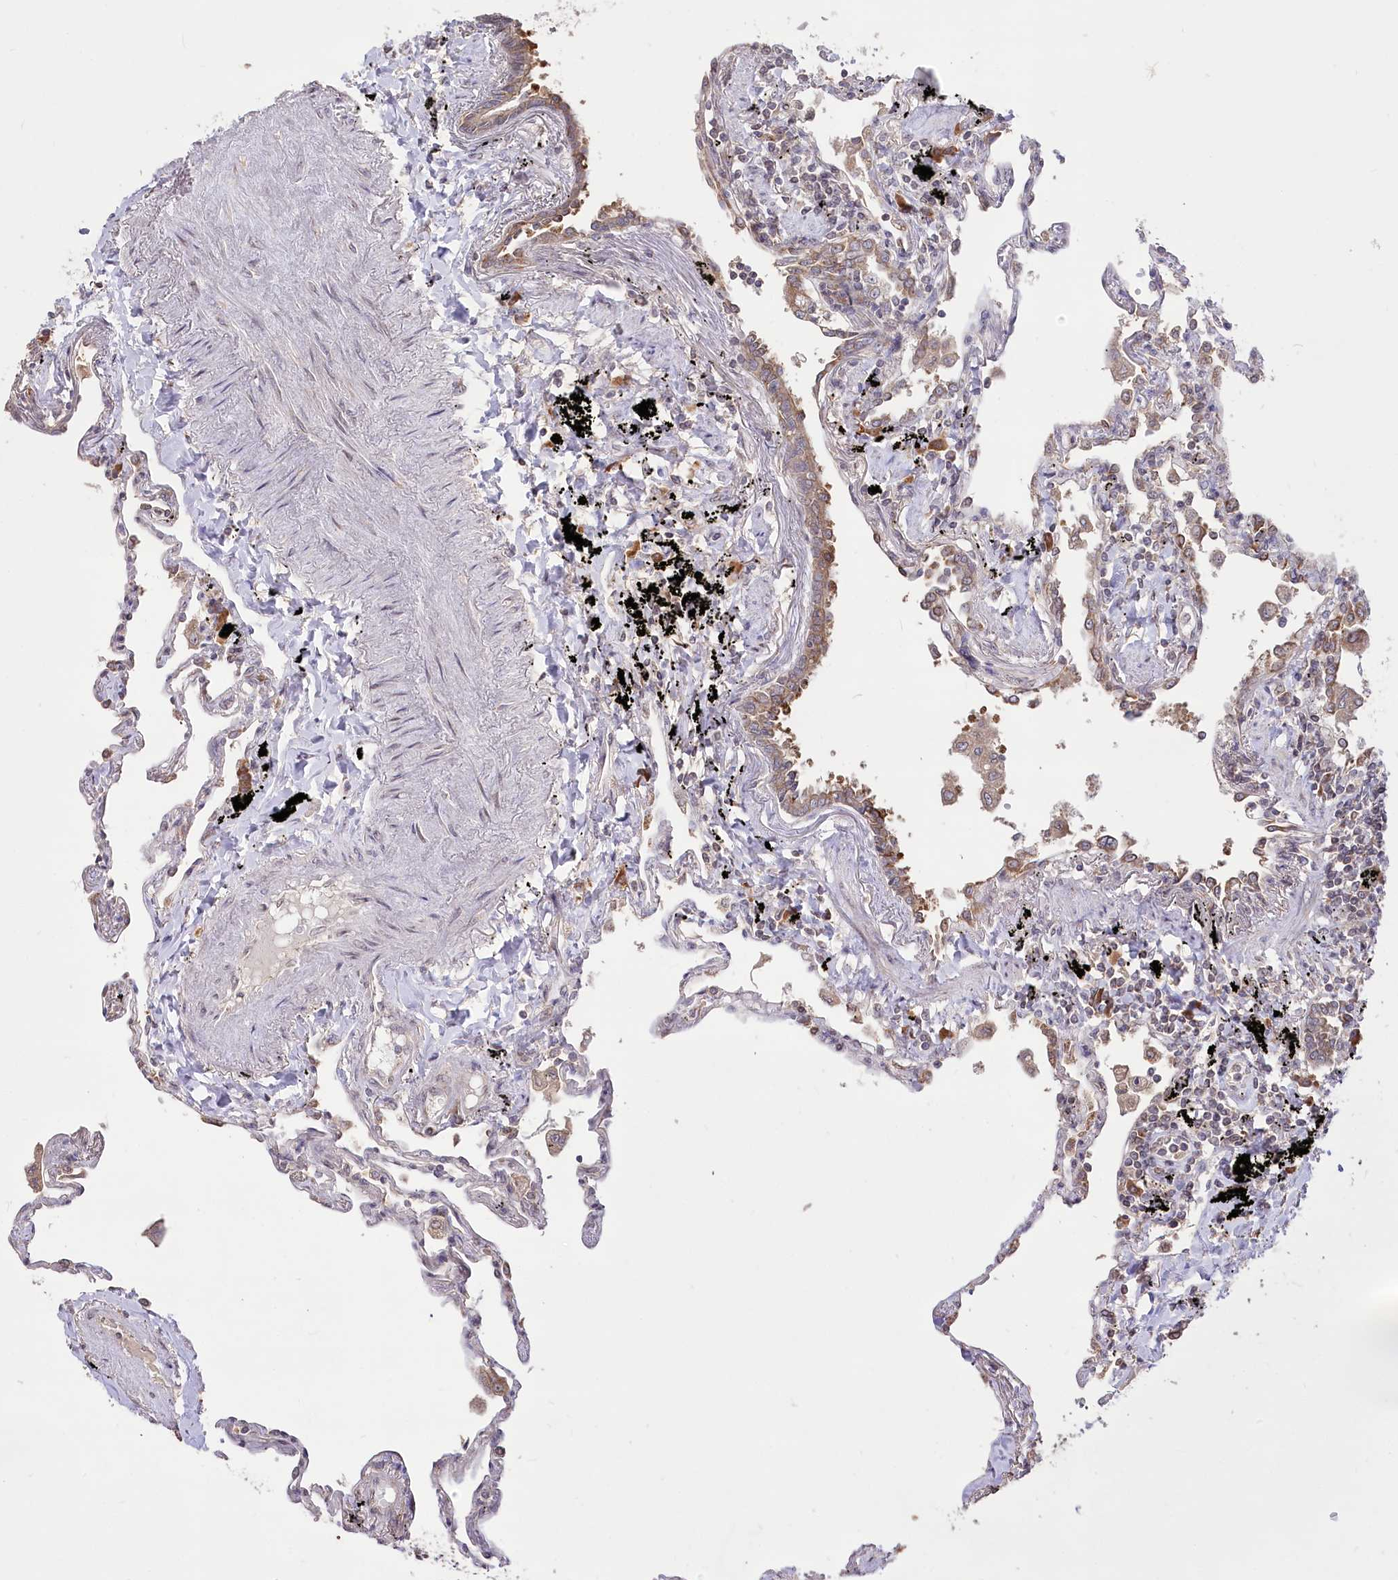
{"staining": {"intensity": "moderate", "quantity": "25%-75%", "location": "cytoplasmic/membranous"}, "tissue": "lung", "cell_type": "Alveolar cells", "image_type": "normal", "snomed": [{"axis": "morphology", "description": "Normal tissue, NOS"}, {"axis": "topography", "description": "Lung"}], "caption": "Immunohistochemistry histopathology image of benign lung stained for a protein (brown), which reveals medium levels of moderate cytoplasmic/membranous expression in approximately 25%-75% of alveolar cells.", "gene": "STT3B", "patient": {"sex": "female", "age": 67}}